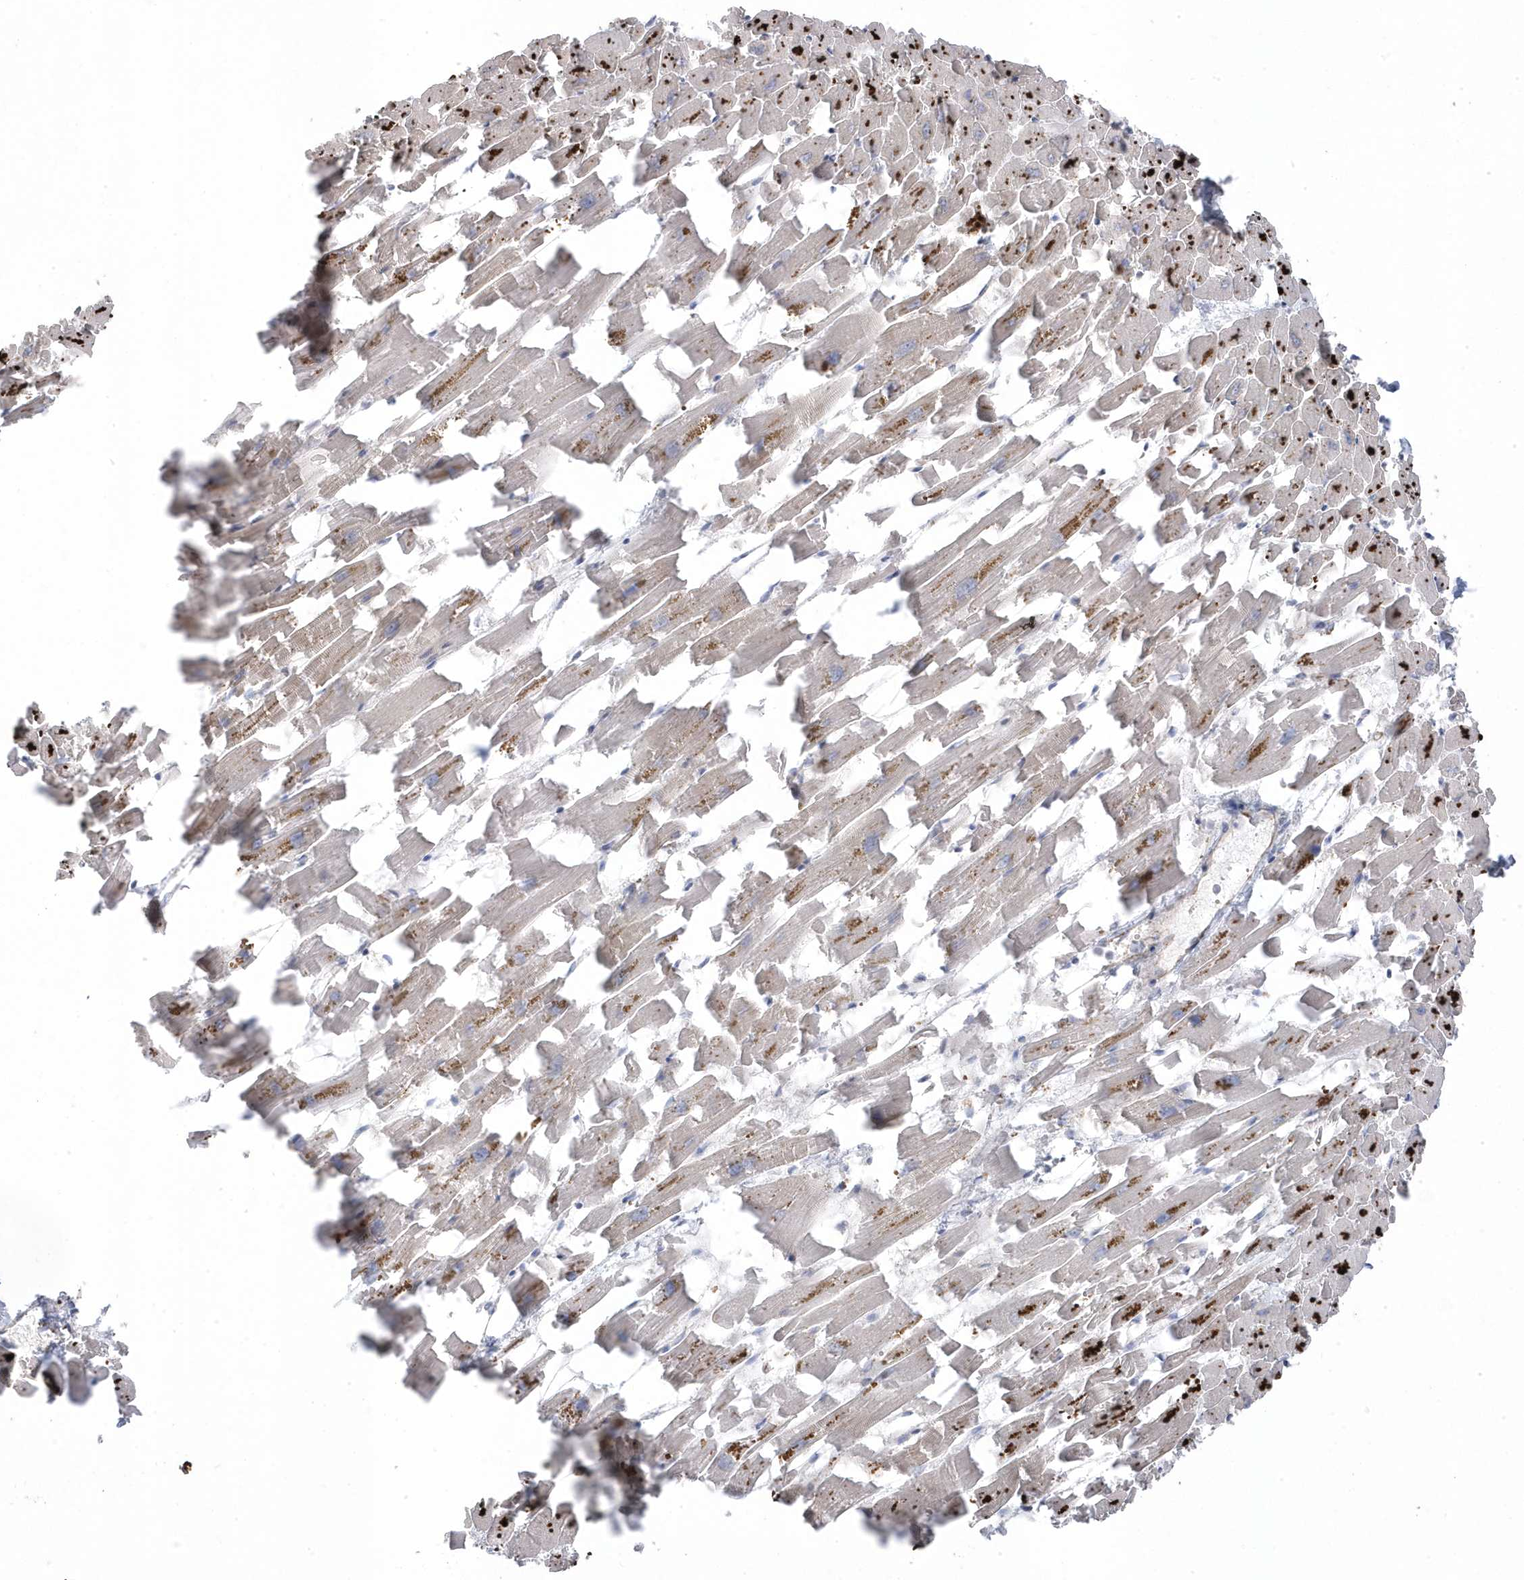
{"staining": {"intensity": "moderate", "quantity": "<25%", "location": "cytoplasmic/membranous"}, "tissue": "heart muscle", "cell_type": "Cardiomyocytes", "image_type": "normal", "snomed": [{"axis": "morphology", "description": "Normal tissue, NOS"}, {"axis": "topography", "description": "Heart"}], "caption": "A high-resolution micrograph shows immunohistochemistry staining of benign heart muscle, which reveals moderate cytoplasmic/membranous positivity in approximately <25% of cardiomyocytes. The protein of interest is shown in brown color, while the nuclei are stained blue.", "gene": "GTPBP6", "patient": {"sex": "female", "age": 64}}